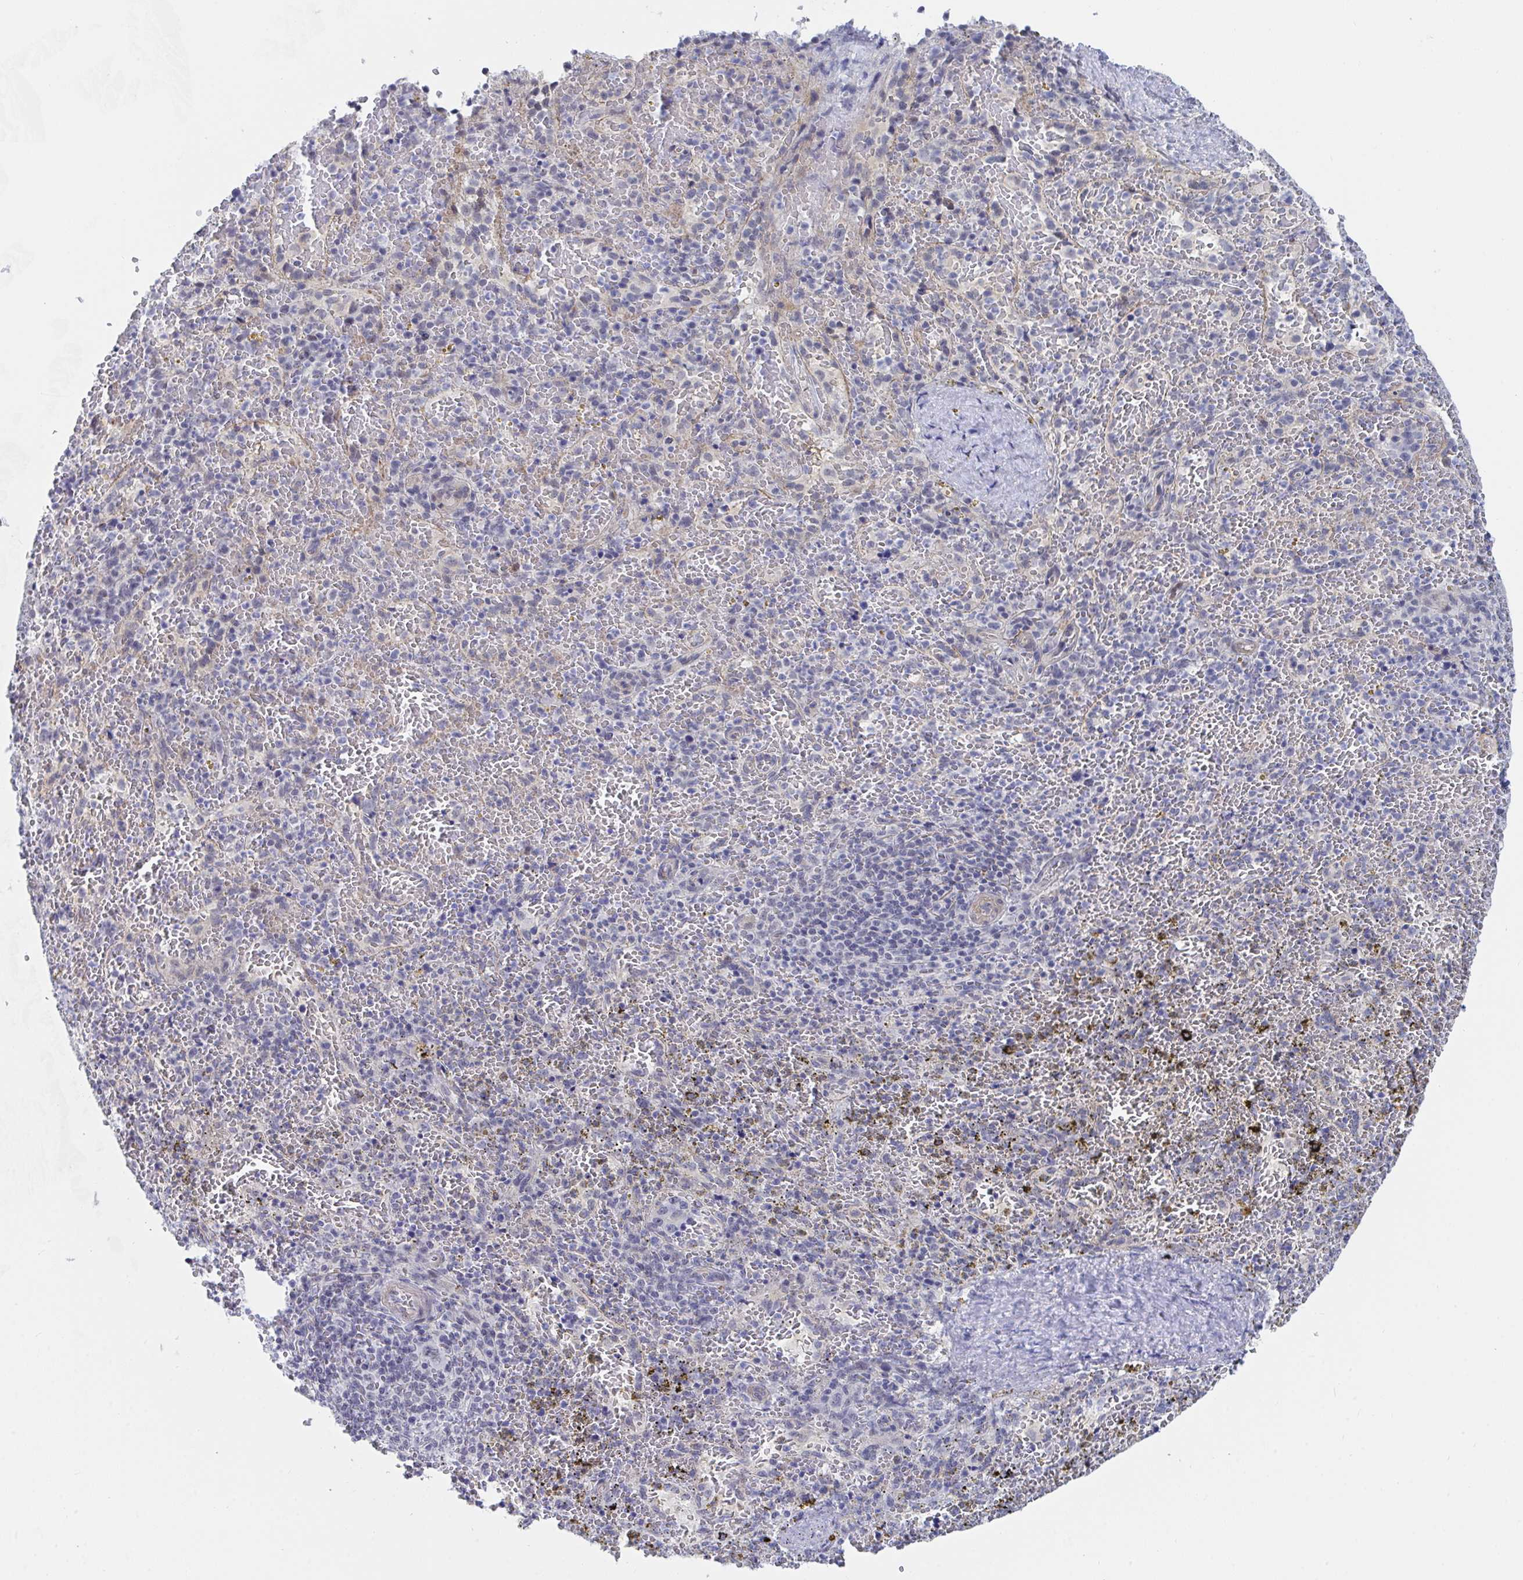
{"staining": {"intensity": "negative", "quantity": "none", "location": "none"}, "tissue": "spleen", "cell_type": "Cells in red pulp", "image_type": "normal", "snomed": [{"axis": "morphology", "description": "Normal tissue, NOS"}, {"axis": "topography", "description": "Spleen"}], "caption": "Immunohistochemical staining of unremarkable human spleen displays no significant staining in cells in red pulp. (Immunohistochemistry, brightfield microscopy, high magnification).", "gene": "DAOA", "patient": {"sex": "female", "age": 50}}